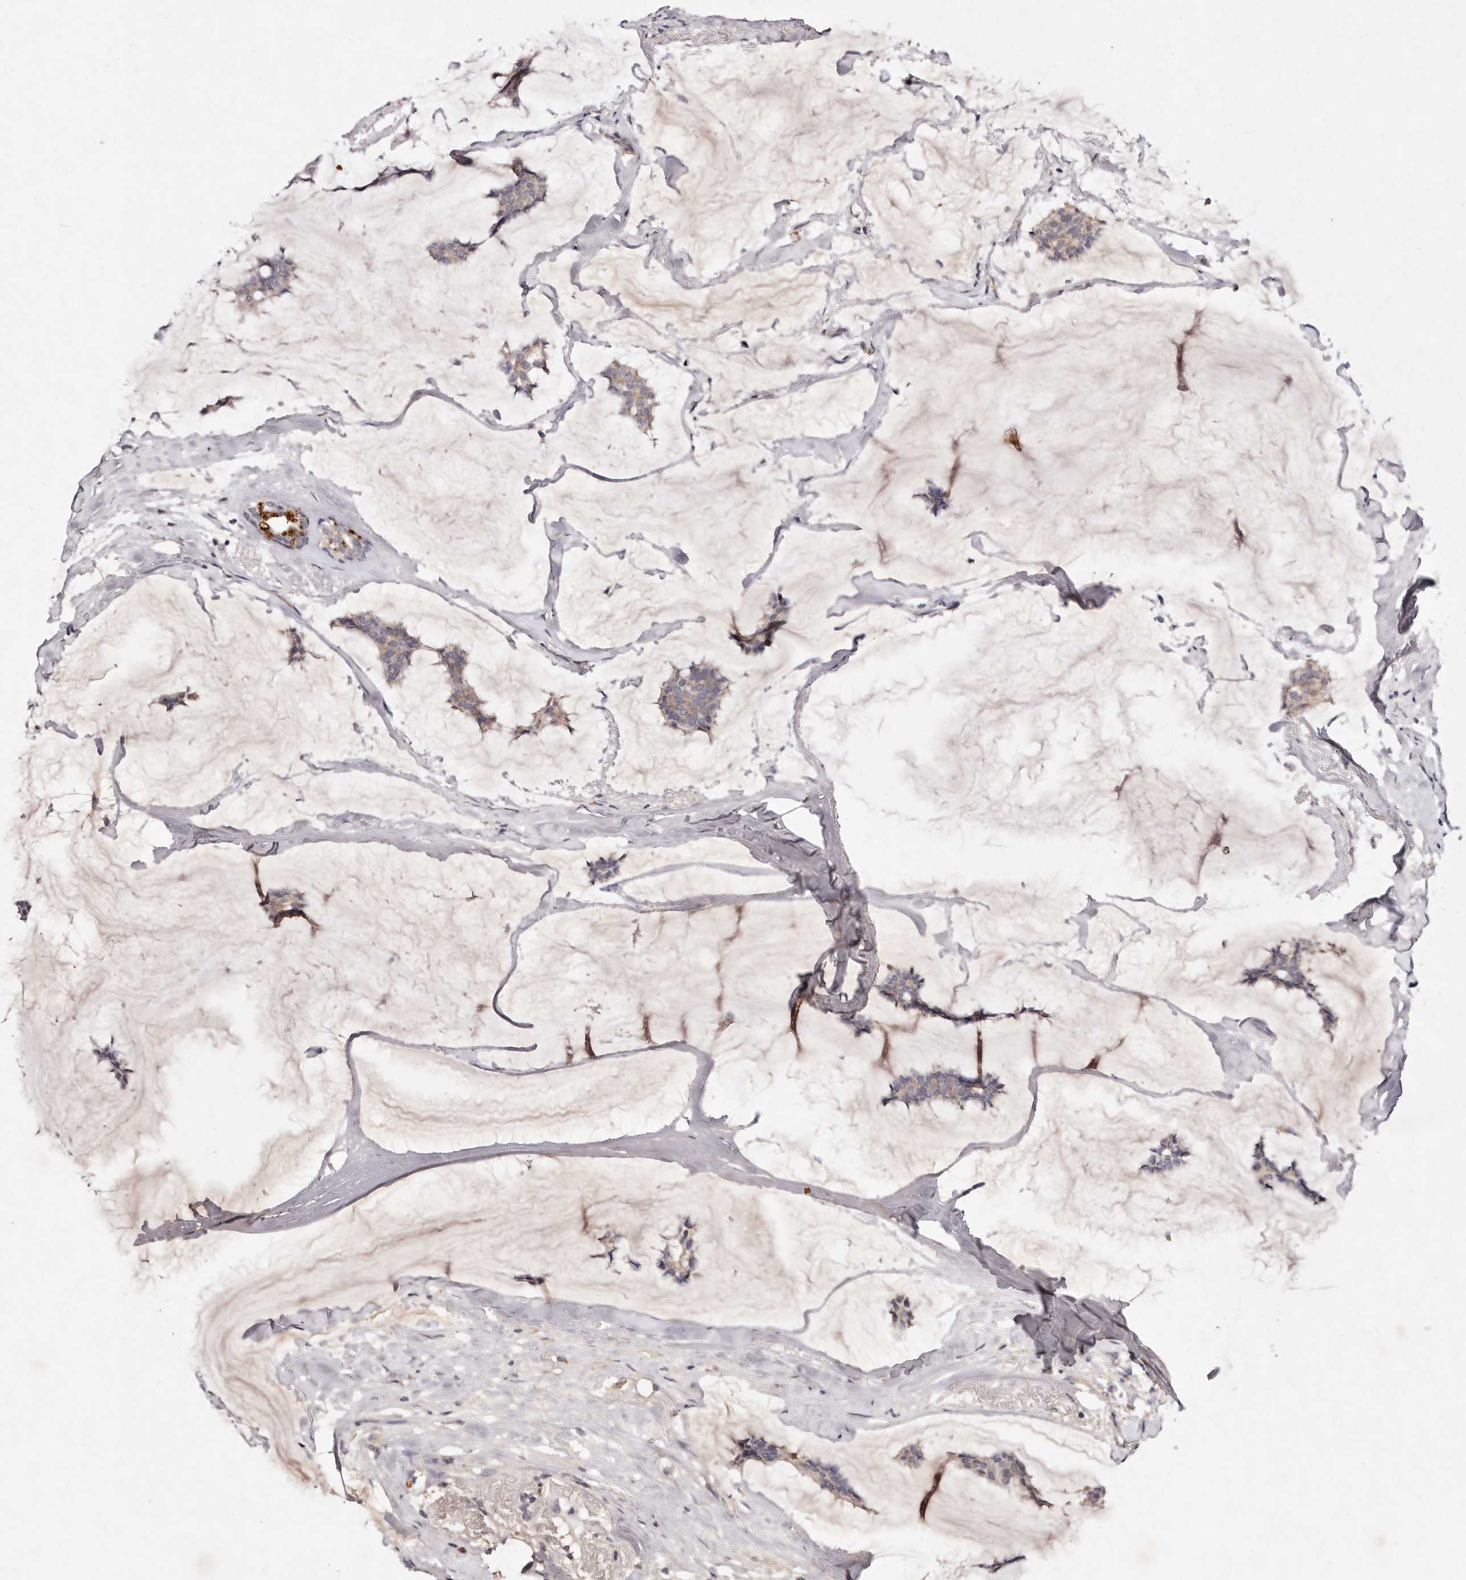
{"staining": {"intensity": "weak", "quantity": ">75%", "location": "cytoplasmic/membranous"}, "tissue": "breast cancer", "cell_type": "Tumor cells", "image_type": "cancer", "snomed": [{"axis": "morphology", "description": "Duct carcinoma"}, {"axis": "topography", "description": "Breast"}], "caption": "A brown stain shows weak cytoplasmic/membranous positivity of a protein in breast cancer tumor cells. The staining was performed using DAB (3,3'-diaminobenzidine), with brown indicating positive protein expression. Nuclei are stained blue with hematoxylin.", "gene": "TSC2", "patient": {"sex": "female", "age": 93}}